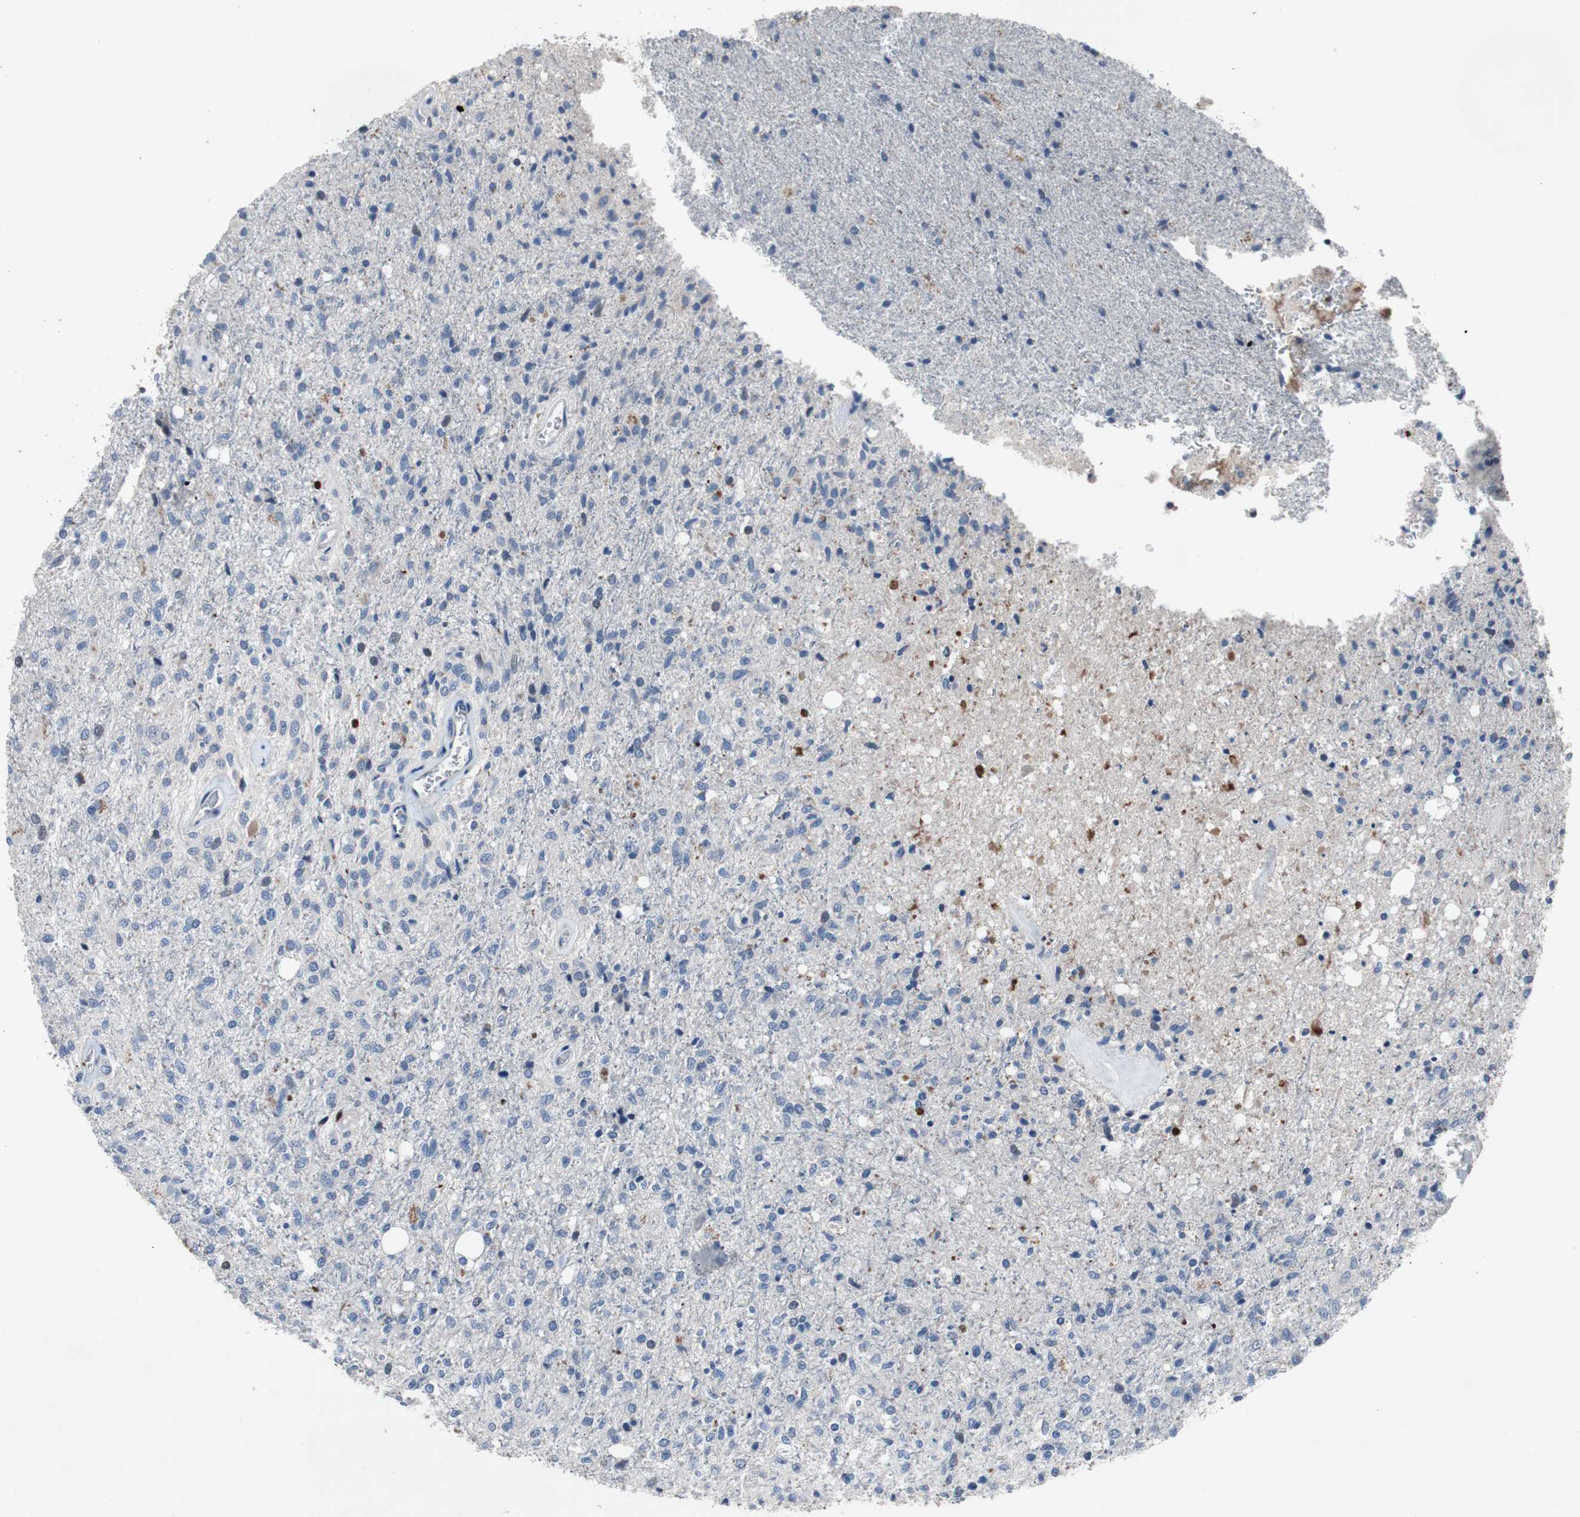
{"staining": {"intensity": "negative", "quantity": "none", "location": "none"}, "tissue": "glioma", "cell_type": "Tumor cells", "image_type": "cancer", "snomed": [{"axis": "morphology", "description": "Normal tissue, NOS"}, {"axis": "morphology", "description": "Glioma, malignant, High grade"}, {"axis": "topography", "description": "Cerebral cortex"}], "caption": "This is an immunohistochemistry (IHC) micrograph of human malignant high-grade glioma. There is no staining in tumor cells.", "gene": "MUTYH", "patient": {"sex": "male", "age": 77}}